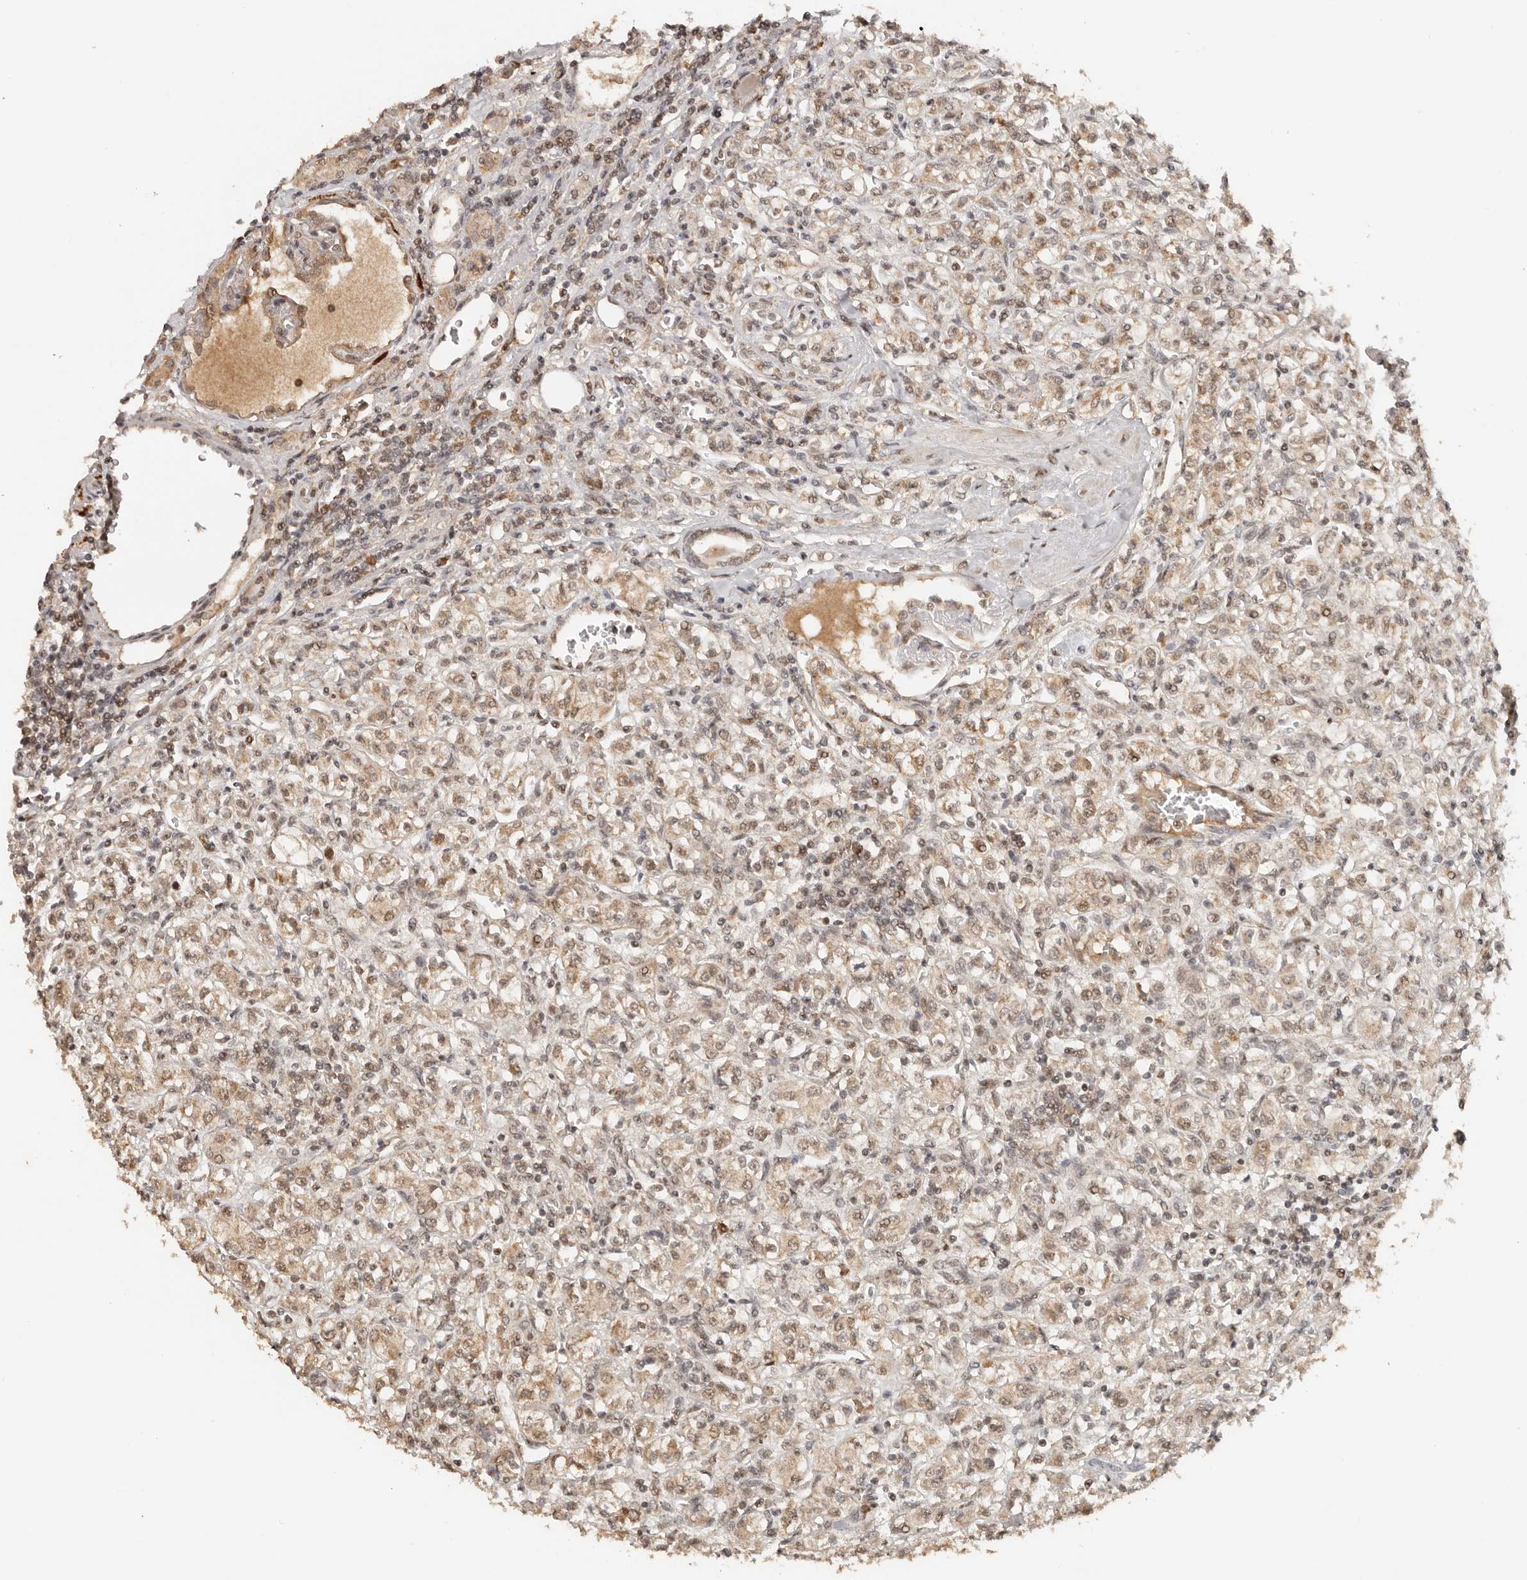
{"staining": {"intensity": "moderate", "quantity": ">75%", "location": "cytoplasmic/membranous,nuclear"}, "tissue": "renal cancer", "cell_type": "Tumor cells", "image_type": "cancer", "snomed": [{"axis": "morphology", "description": "Adenocarcinoma, NOS"}, {"axis": "topography", "description": "Kidney"}], "caption": "Immunohistochemistry (IHC) histopathology image of renal adenocarcinoma stained for a protein (brown), which displays medium levels of moderate cytoplasmic/membranous and nuclear expression in about >75% of tumor cells.", "gene": "SEC14L1", "patient": {"sex": "male", "age": 77}}